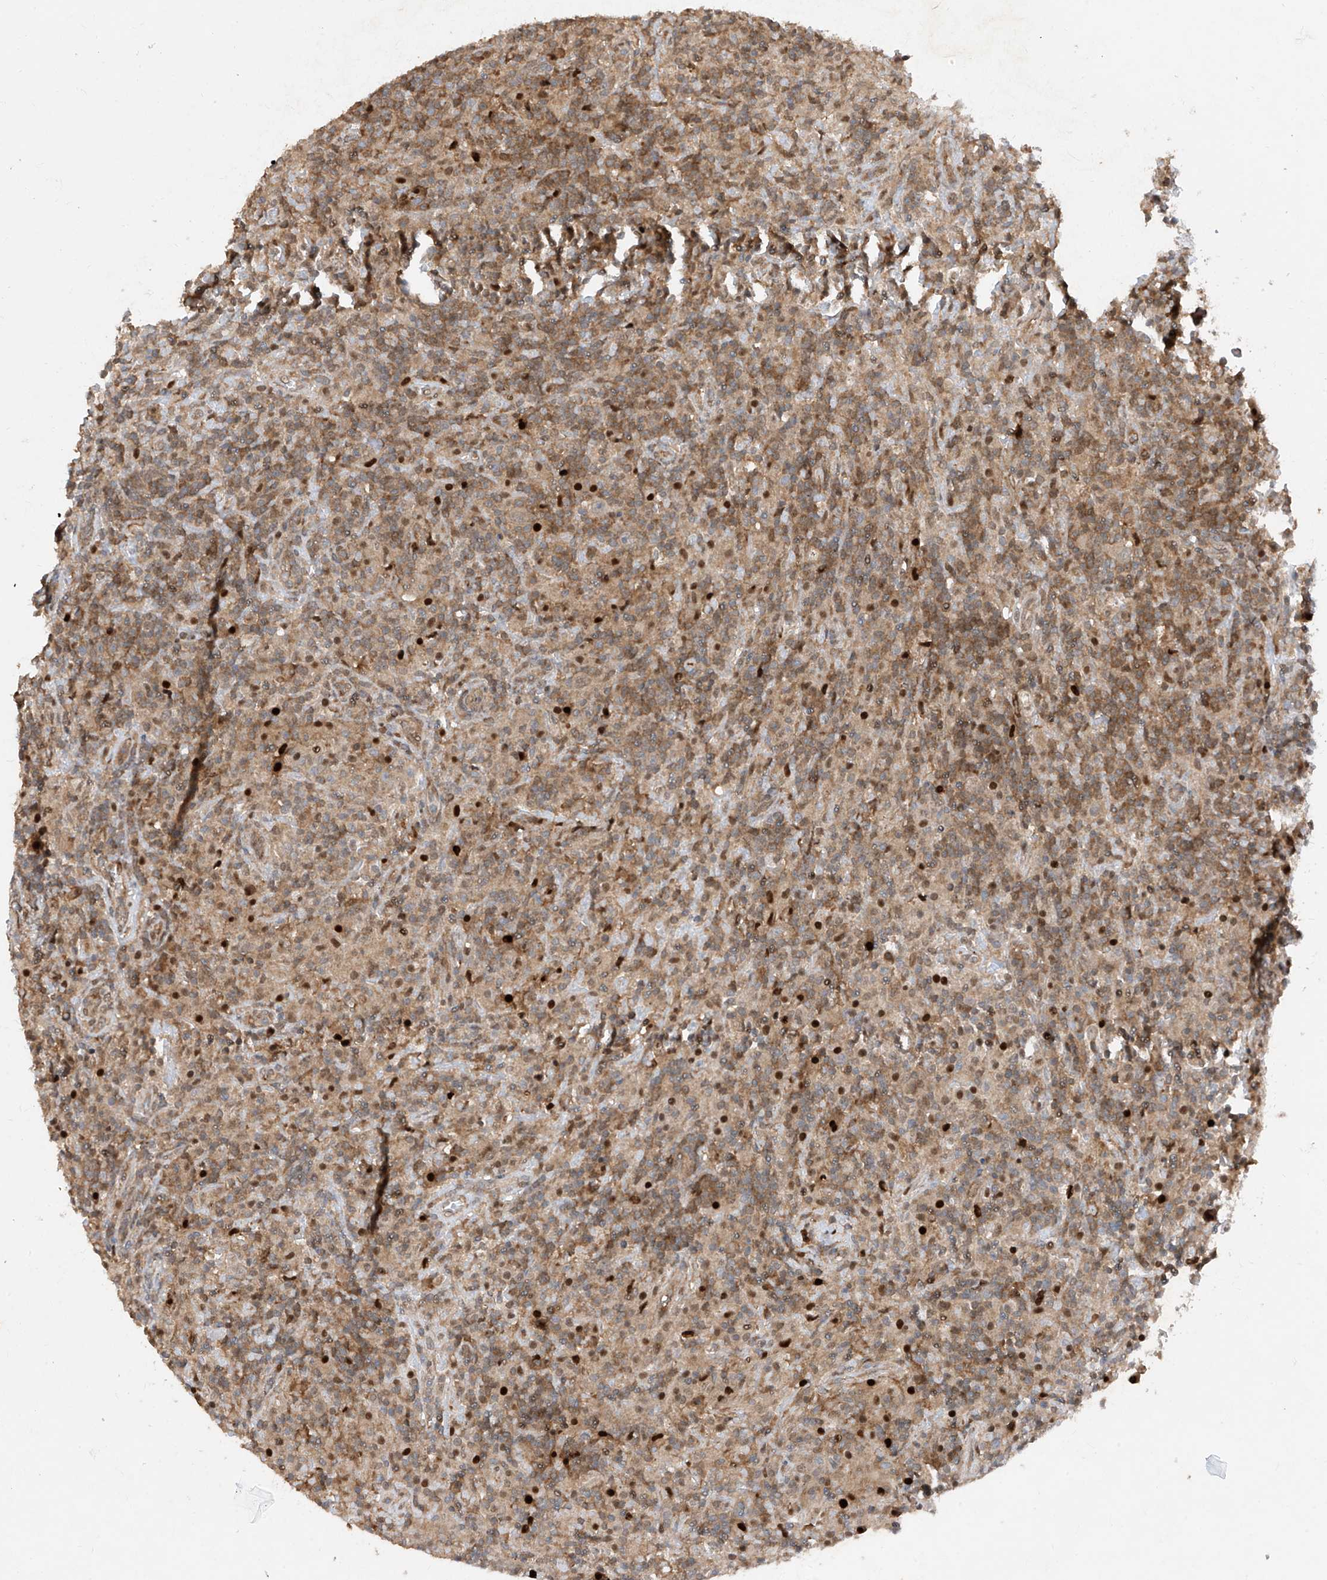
{"staining": {"intensity": "negative", "quantity": "none", "location": "none"}, "tissue": "lymphoma", "cell_type": "Tumor cells", "image_type": "cancer", "snomed": [{"axis": "morphology", "description": "Hodgkin's disease, NOS"}, {"axis": "topography", "description": "Lymph node"}], "caption": "The immunohistochemistry histopathology image has no significant staining in tumor cells of Hodgkin's disease tissue.", "gene": "ZNF358", "patient": {"sex": "male", "age": 70}}